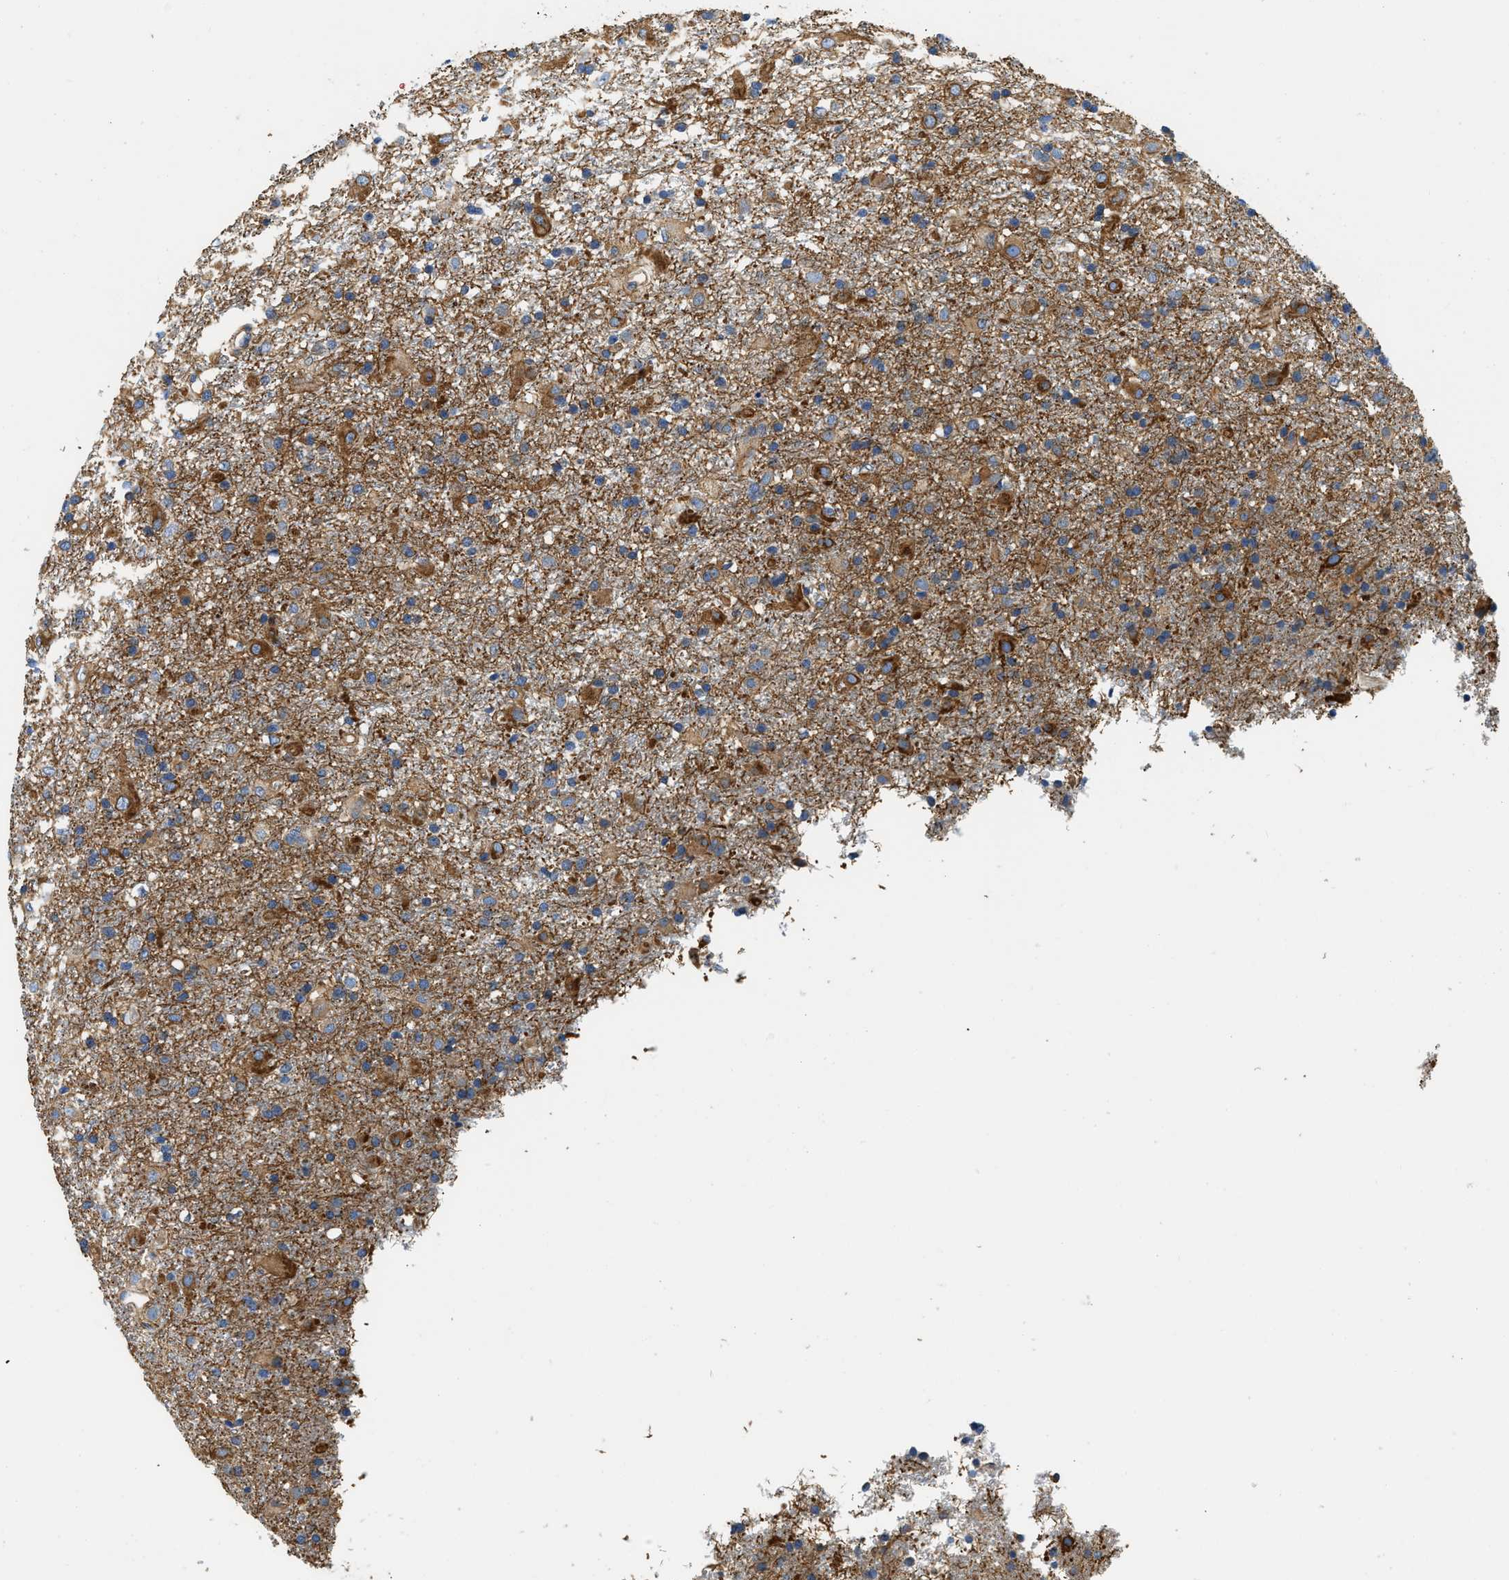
{"staining": {"intensity": "strong", "quantity": ">75%", "location": "cytoplasmic/membranous"}, "tissue": "glioma", "cell_type": "Tumor cells", "image_type": "cancer", "snomed": [{"axis": "morphology", "description": "Glioma, malignant, Low grade"}, {"axis": "topography", "description": "Brain"}], "caption": "Malignant glioma (low-grade) stained with DAB IHC displays high levels of strong cytoplasmic/membranous staining in approximately >75% of tumor cells.", "gene": "CSDE1", "patient": {"sex": "male", "age": 65}}